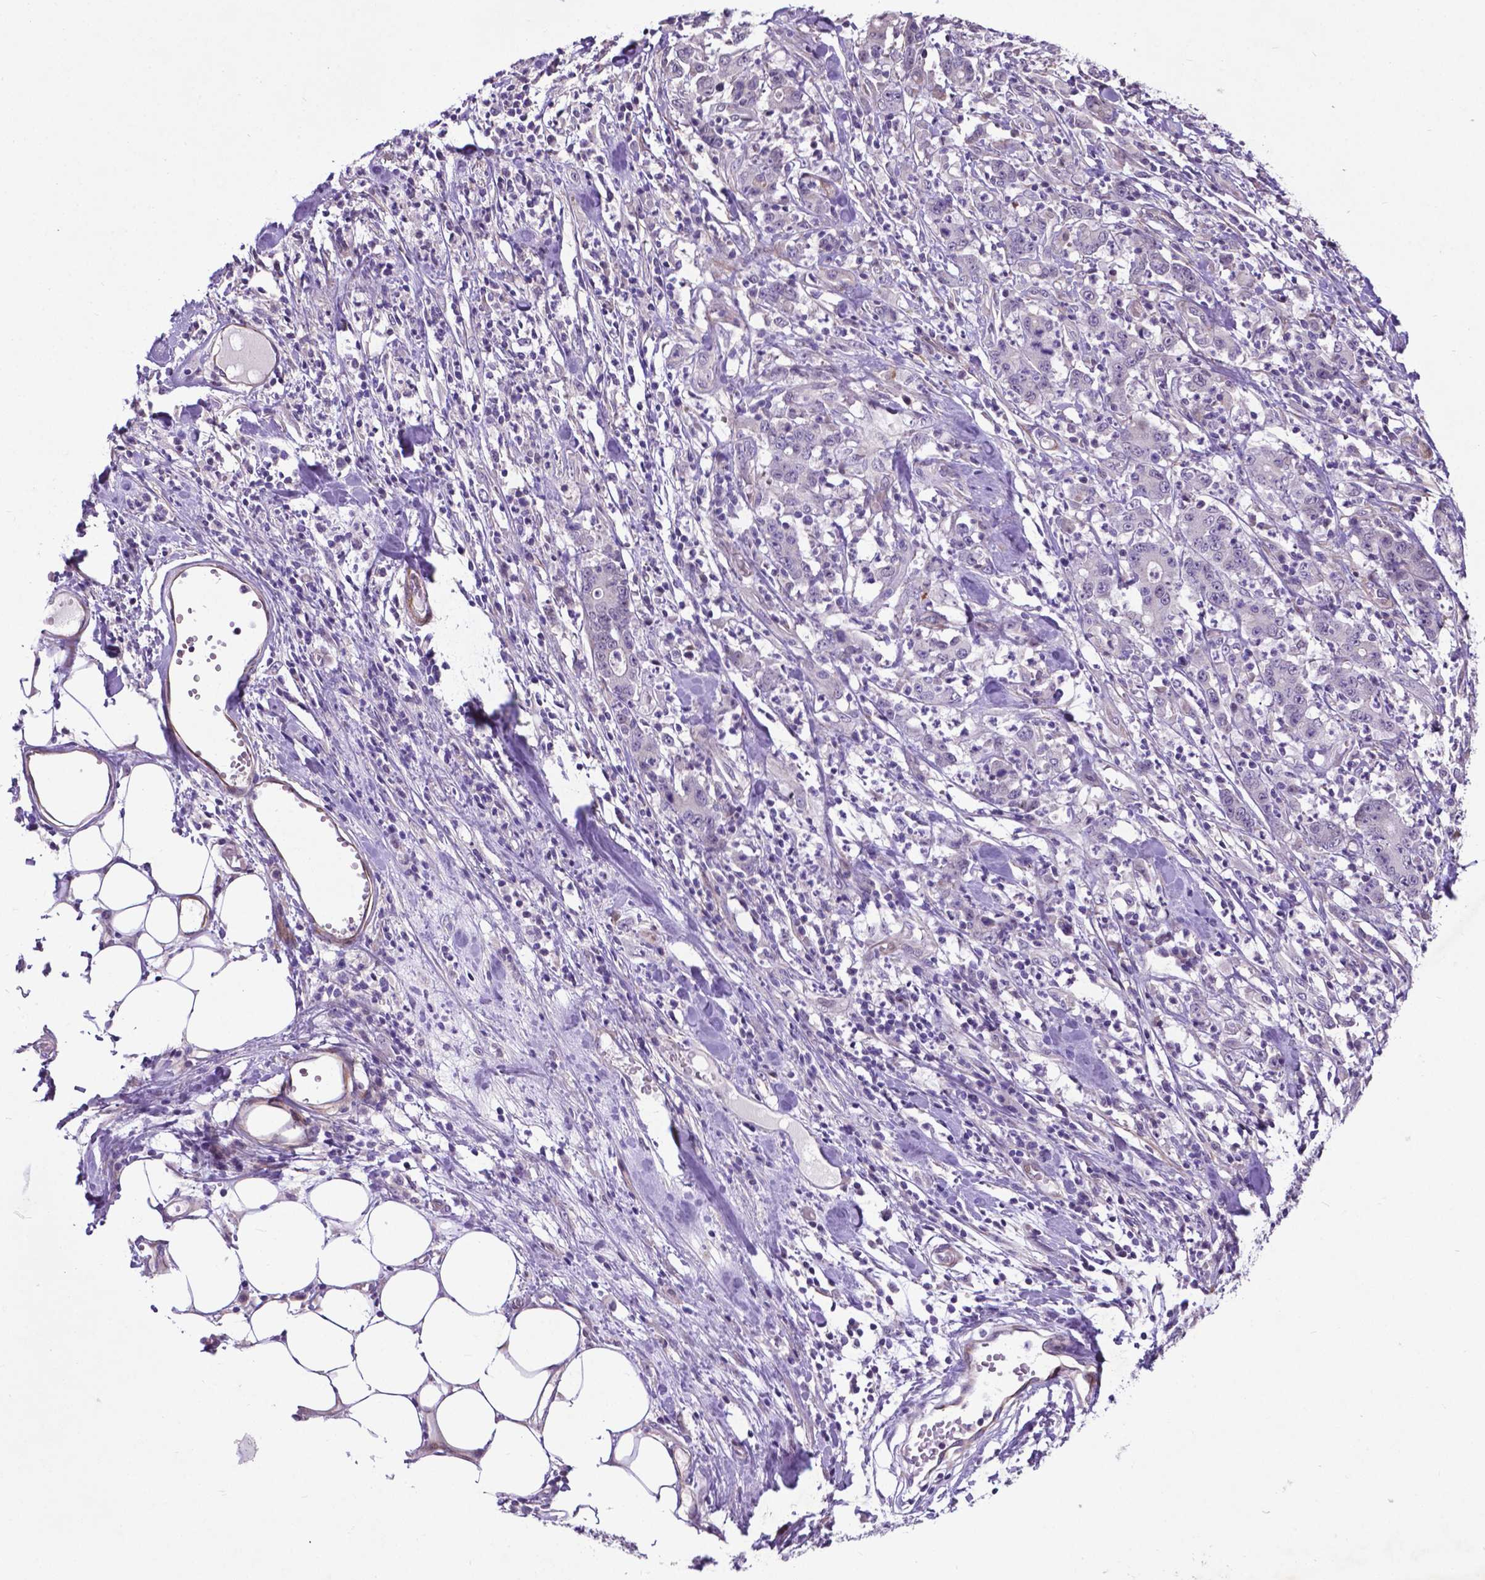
{"staining": {"intensity": "negative", "quantity": "none", "location": "none"}, "tissue": "stomach cancer", "cell_type": "Tumor cells", "image_type": "cancer", "snomed": [{"axis": "morphology", "description": "Adenocarcinoma, NOS"}, {"axis": "topography", "description": "Stomach, upper"}], "caption": "Immunohistochemistry of stomach cancer shows no positivity in tumor cells.", "gene": "PFKFB4", "patient": {"sex": "male", "age": 68}}